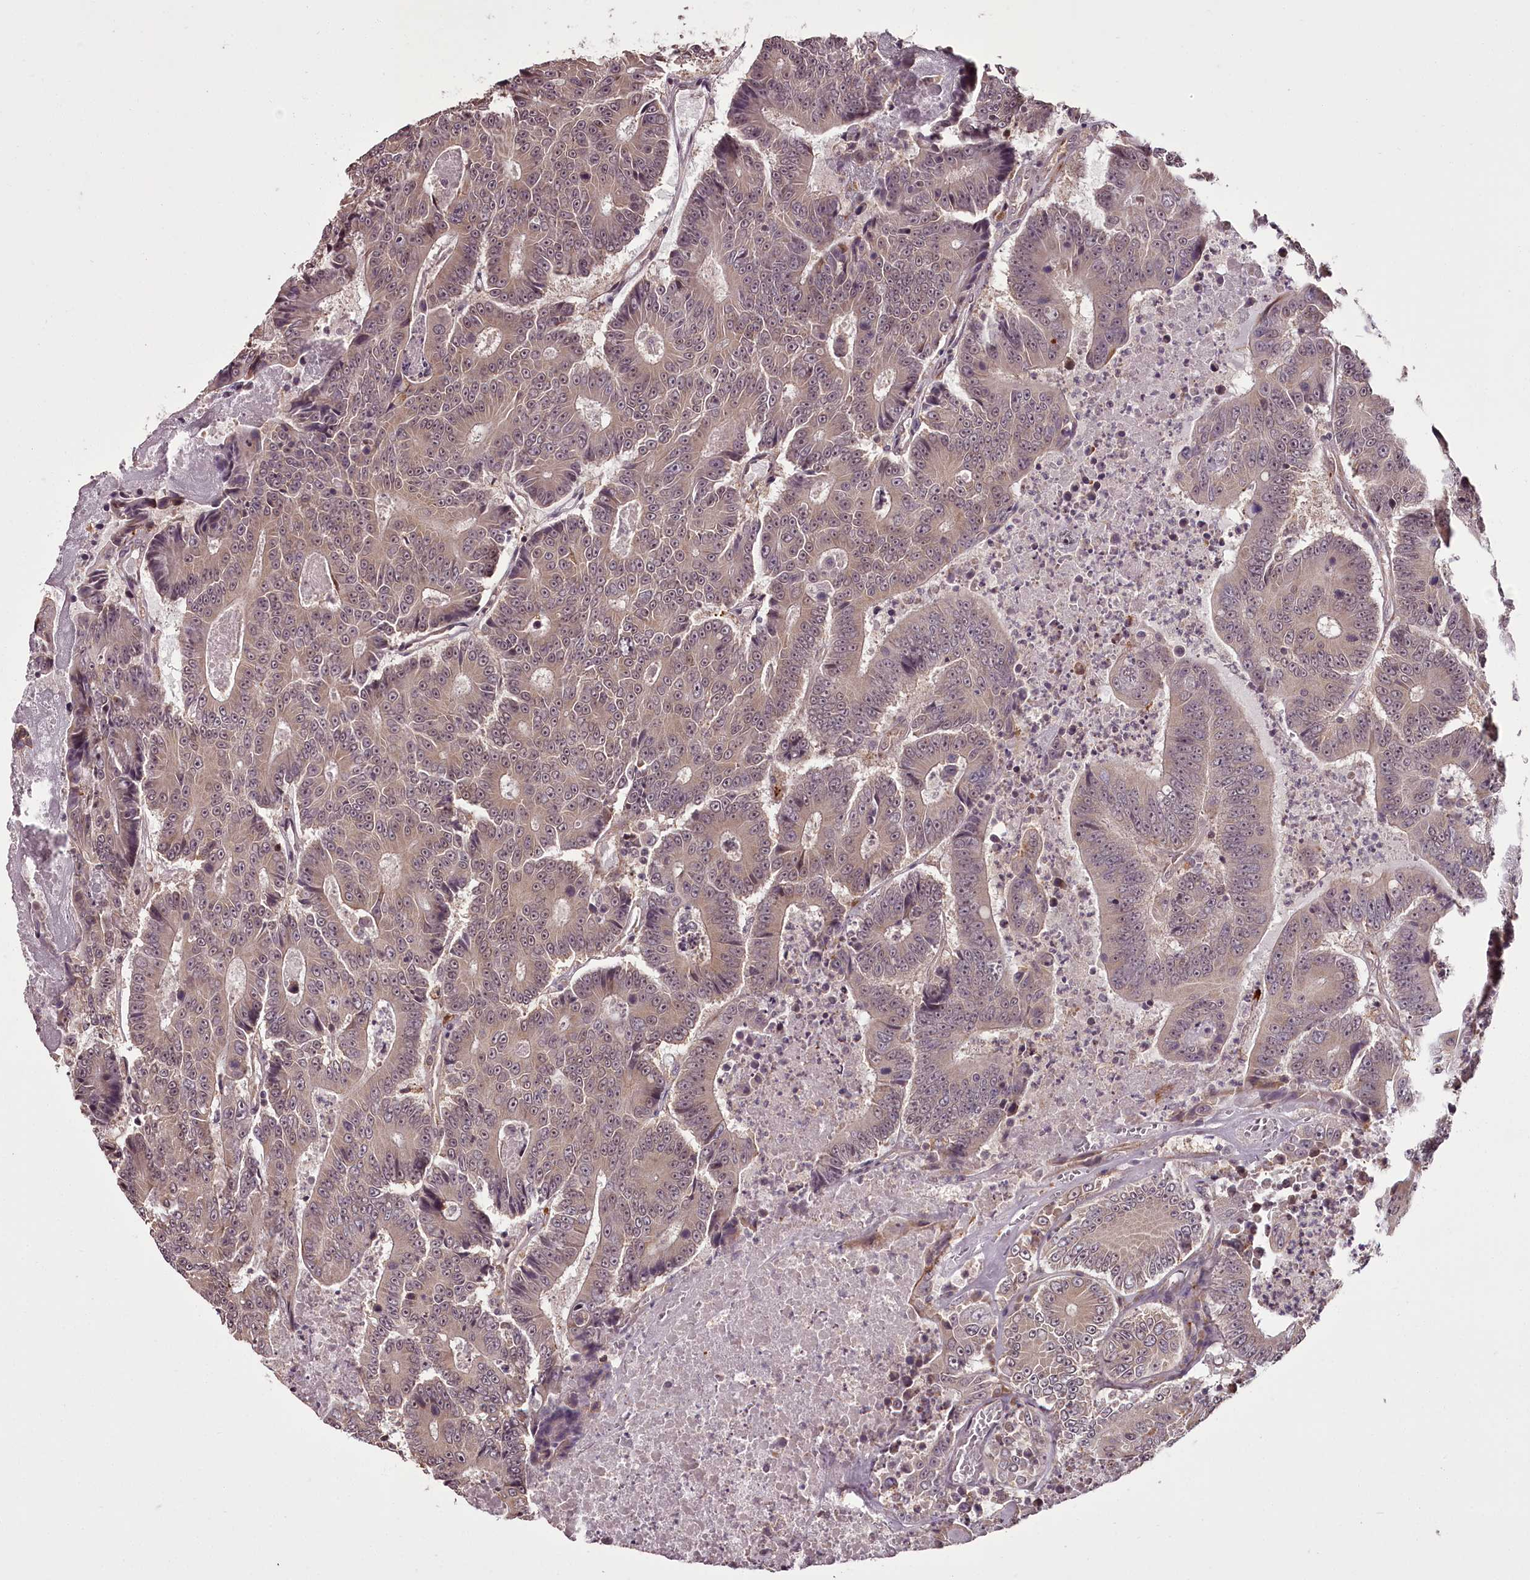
{"staining": {"intensity": "weak", "quantity": "<25%", "location": "cytoplasmic/membranous,nuclear"}, "tissue": "colorectal cancer", "cell_type": "Tumor cells", "image_type": "cancer", "snomed": [{"axis": "morphology", "description": "Adenocarcinoma, NOS"}, {"axis": "topography", "description": "Colon"}], "caption": "A histopathology image of human colorectal adenocarcinoma is negative for staining in tumor cells. (Brightfield microscopy of DAB (3,3'-diaminobenzidine) immunohistochemistry at high magnification).", "gene": "CCDC92", "patient": {"sex": "male", "age": 83}}